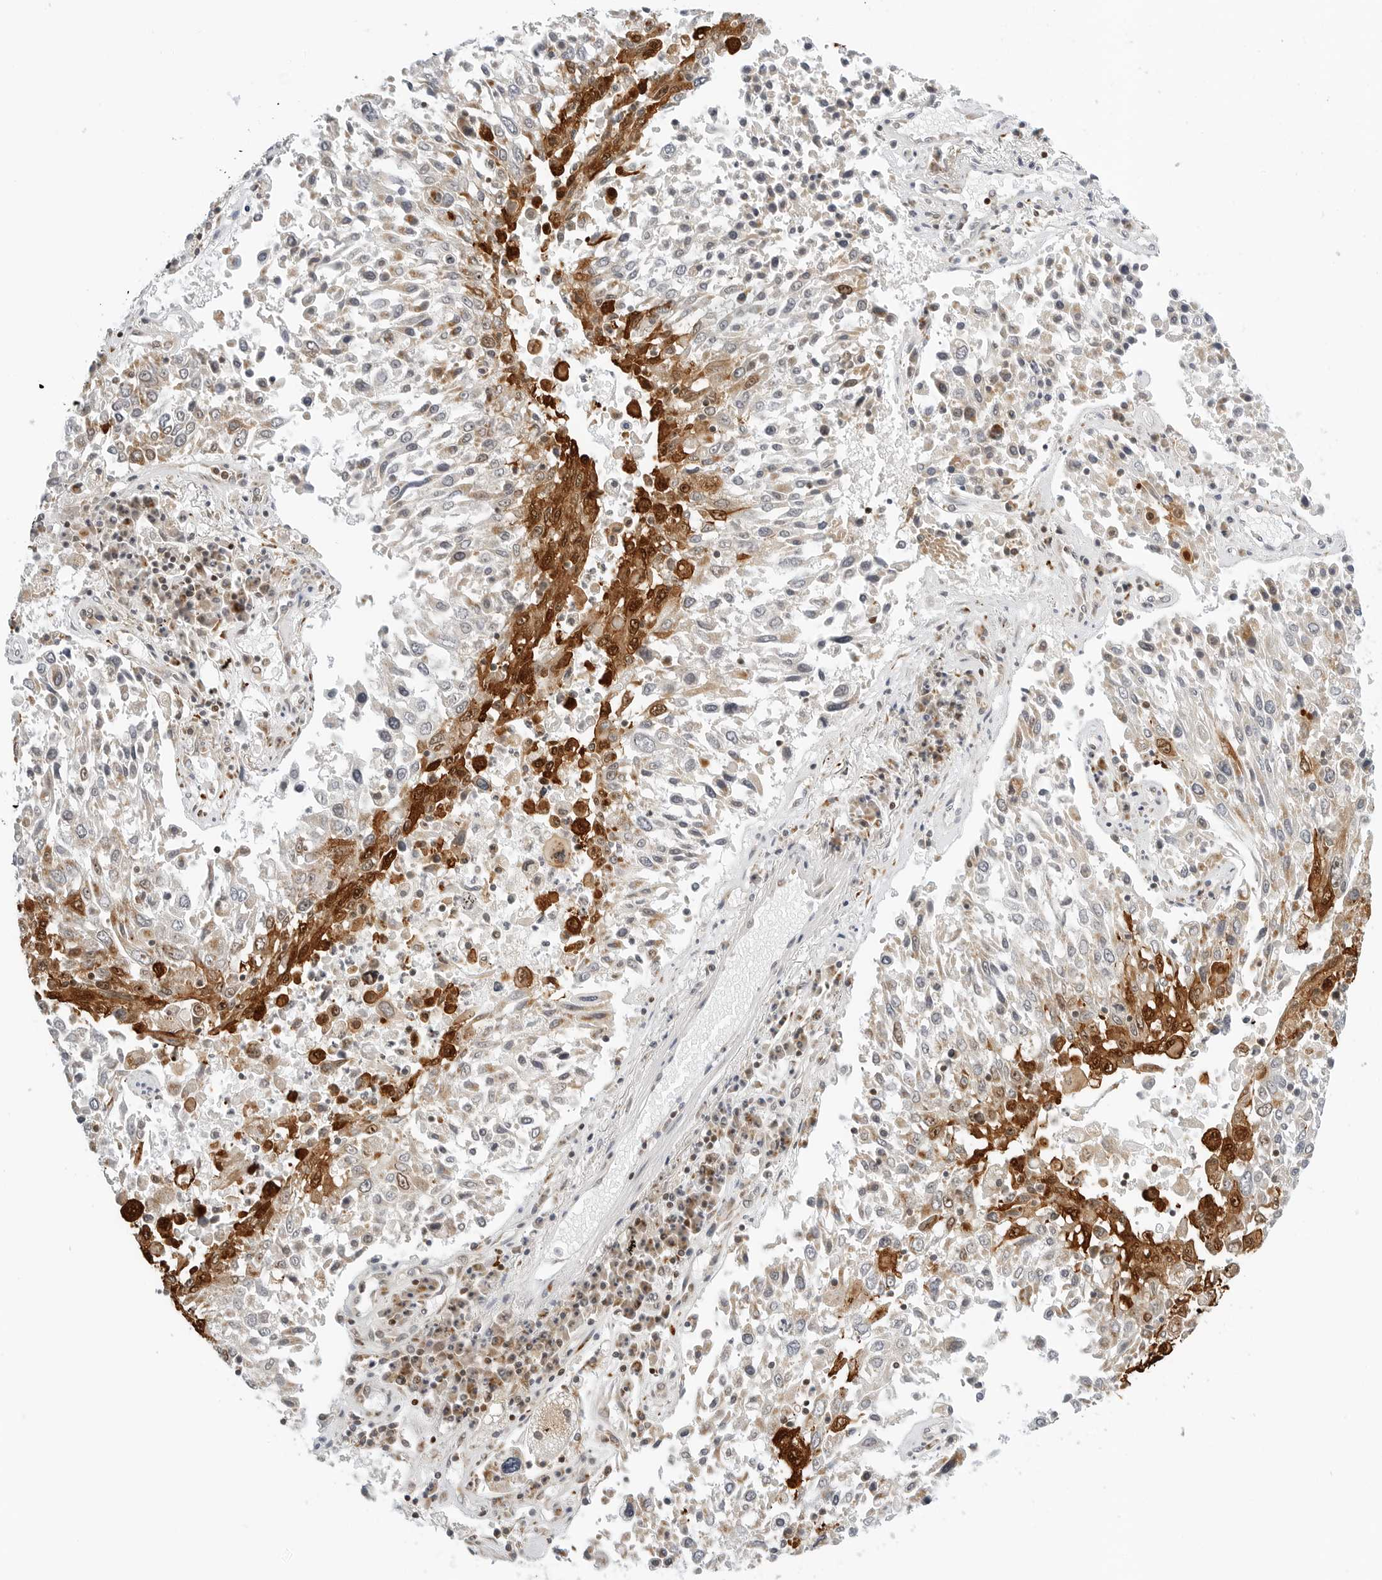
{"staining": {"intensity": "strong", "quantity": "<25%", "location": "cytoplasmic/membranous,nuclear"}, "tissue": "lung cancer", "cell_type": "Tumor cells", "image_type": "cancer", "snomed": [{"axis": "morphology", "description": "Squamous cell carcinoma, NOS"}, {"axis": "topography", "description": "Lung"}], "caption": "There is medium levels of strong cytoplasmic/membranous and nuclear positivity in tumor cells of lung cancer, as demonstrated by immunohistochemical staining (brown color).", "gene": "RIMKLA", "patient": {"sex": "male", "age": 65}}